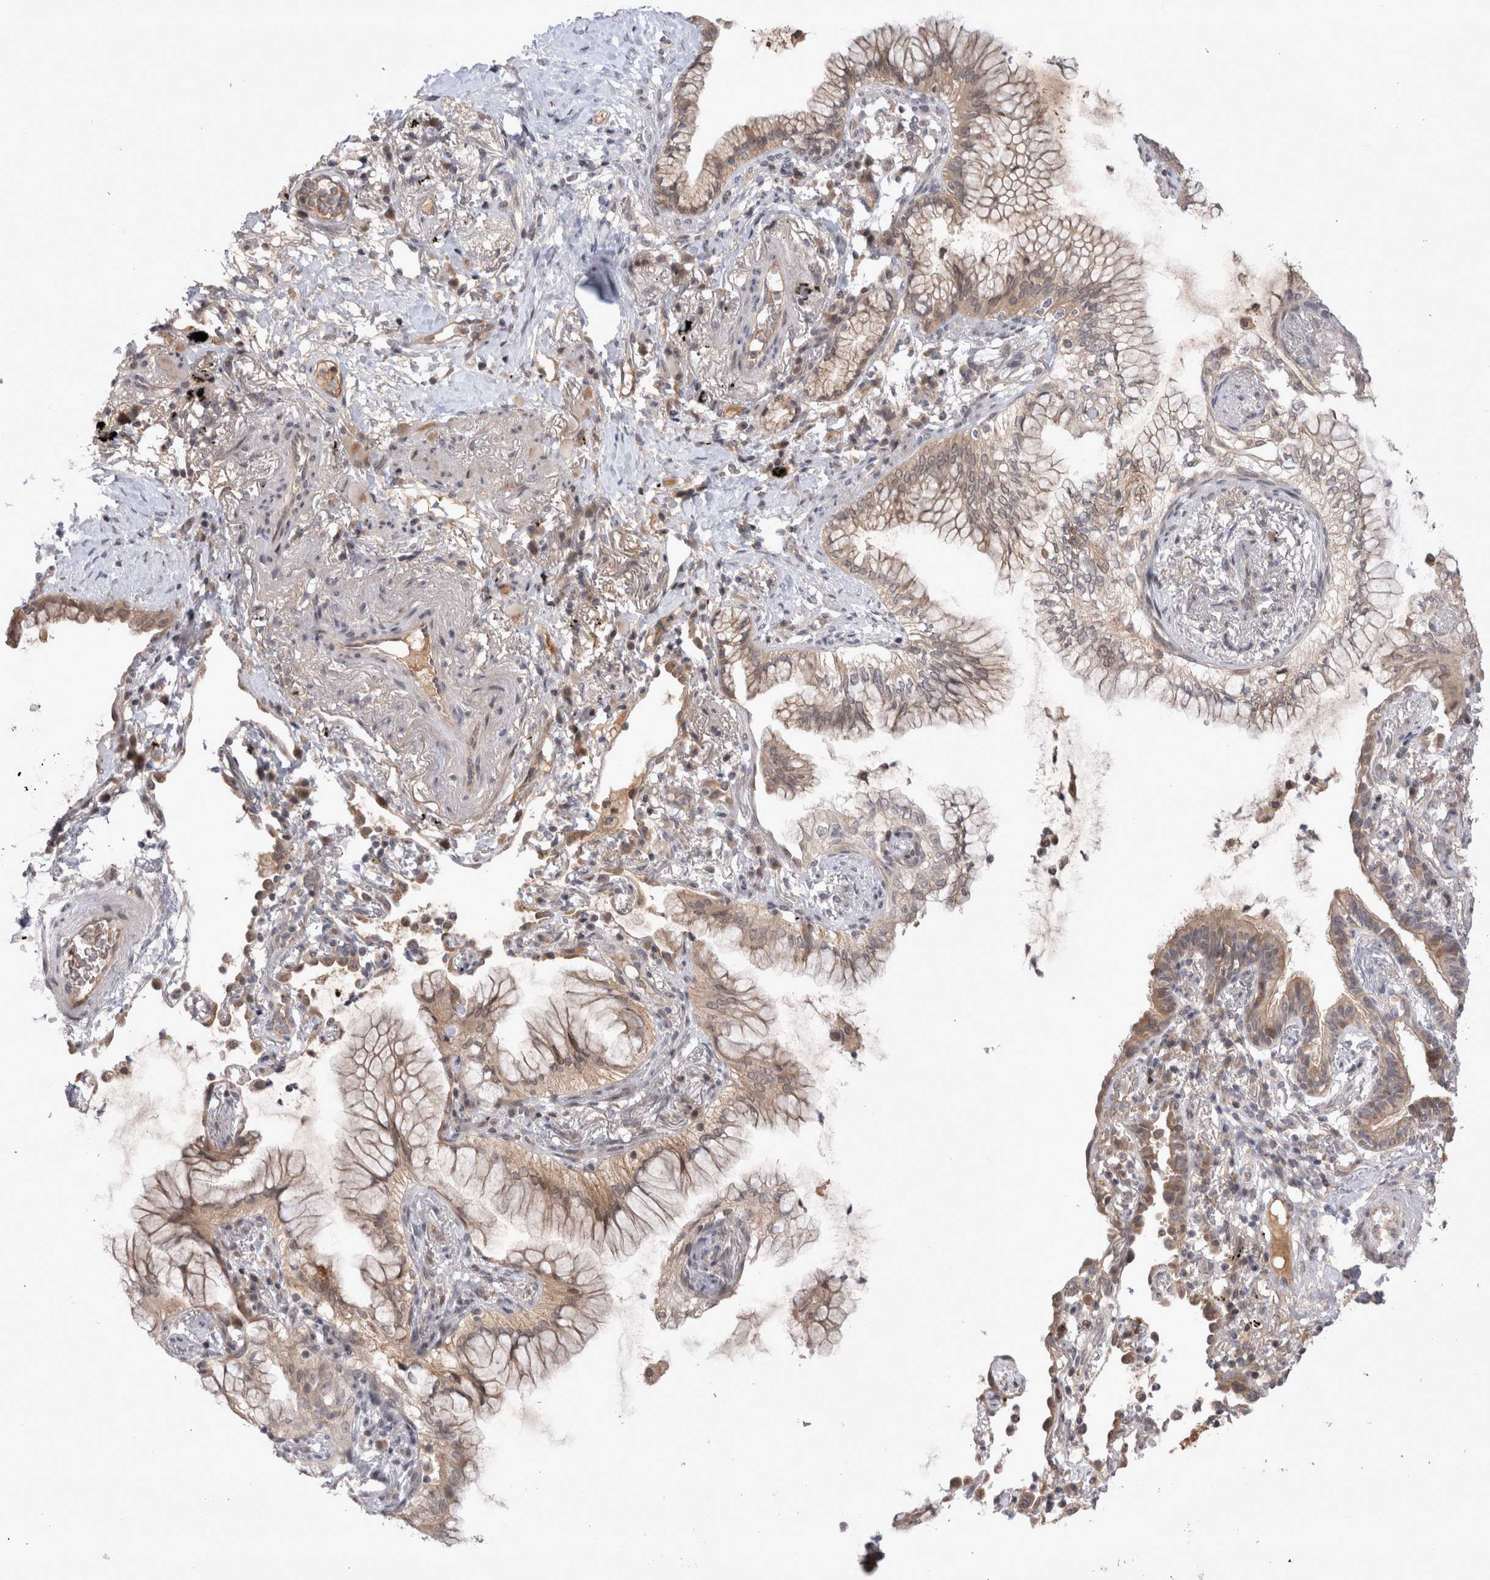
{"staining": {"intensity": "weak", "quantity": ">75%", "location": "cytoplasmic/membranous"}, "tissue": "lung cancer", "cell_type": "Tumor cells", "image_type": "cancer", "snomed": [{"axis": "morphology", "description": "Adenocarcinoma, NOS"}, {"axis": "topography", "description": "Lung"}], "caption": "Immunohistochemical staining of human lung cancer (adenocarcinoma) demonstrates weak cytoplasmic/membranous protein expression in approximately >75% of tumor cells. (brown staining indicates protein expression, while blue staining denotes nuclei).", "gene": "PLEKHM1", "patient": {"sex": "female", "age": 70}}